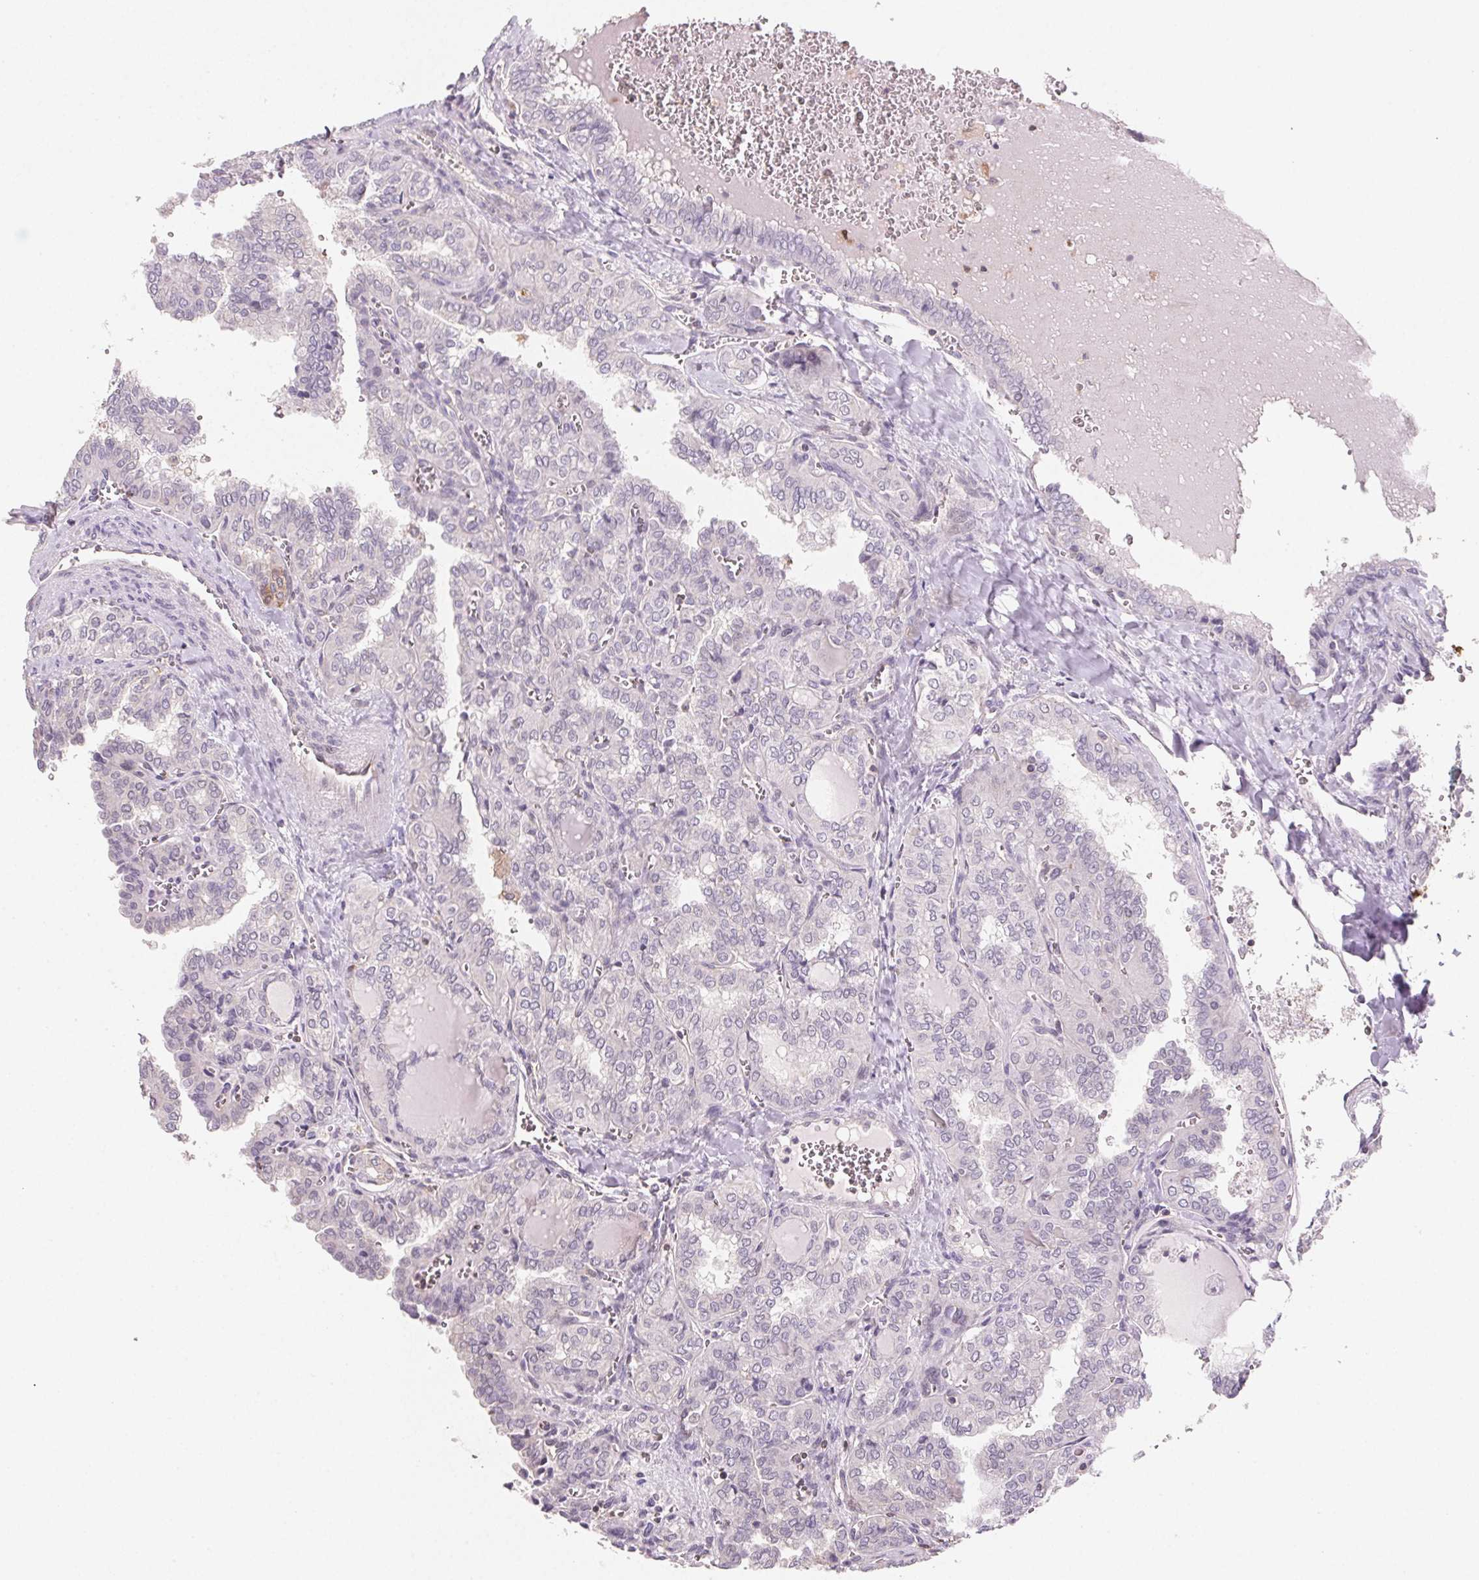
{"staining": {"intensity": "negative", "quantity": "none", "location": "none"}, "tissue": "thyroid cancer", "cell_type": "Tumor cells", "image_type": "cancer", "snomed": [{"axis": "morphology", "description": "Papillary adenocarcinoma, NOS"}, {"axis": "topography", "description": "Thyroid gland"}], "caption": "This micrograph is of thyroid papillary adenocarcinoma stained with immunohistochemistry to label a protein in brown with the nuclei are counter-stained blue. There is no staining in tumor cells.", "gene": "GBP1", "patient": {"sex": "female", "age": 41}}